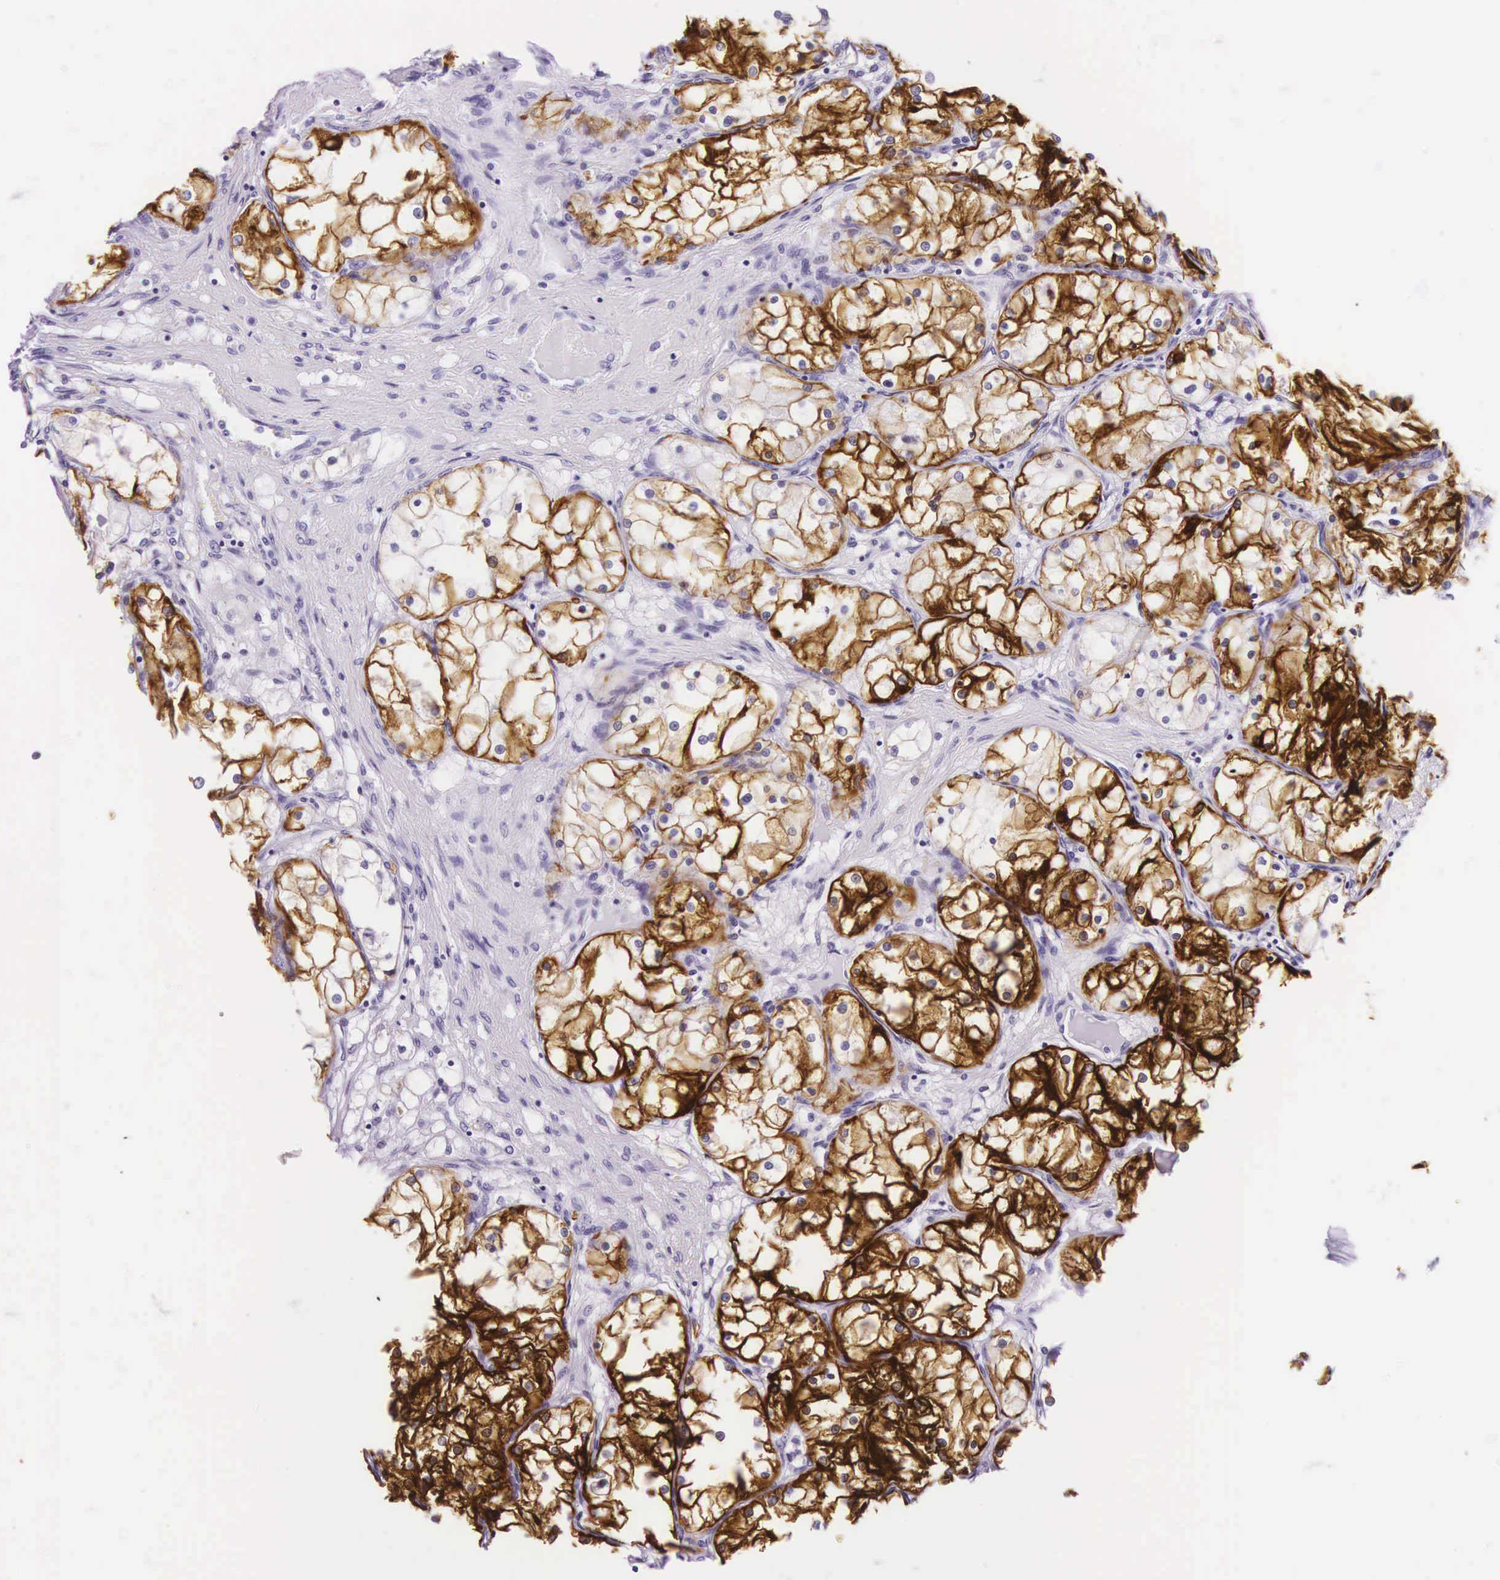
{"staining": {"intensity": "strong", "quantity": ">75%", "location": "cytoplasmic/membranous"}, "tissue": "renal cancer", "cell_type": "Tumor cells", "image_type": "cancer", "snomed": [{"axis": "morphology", "description": "Adenocarcinoma, NOS"}, {"axis": "topography", "description": "Kidney"}], "caption": "Tumor cells reveal high levels of strong cytoplasmic/membranous staining in approximately >75% of cells in human renal cancer (adenocarcinoma).", "gene": "KRT18", "patient": {"sex": "male", "age": 61}}